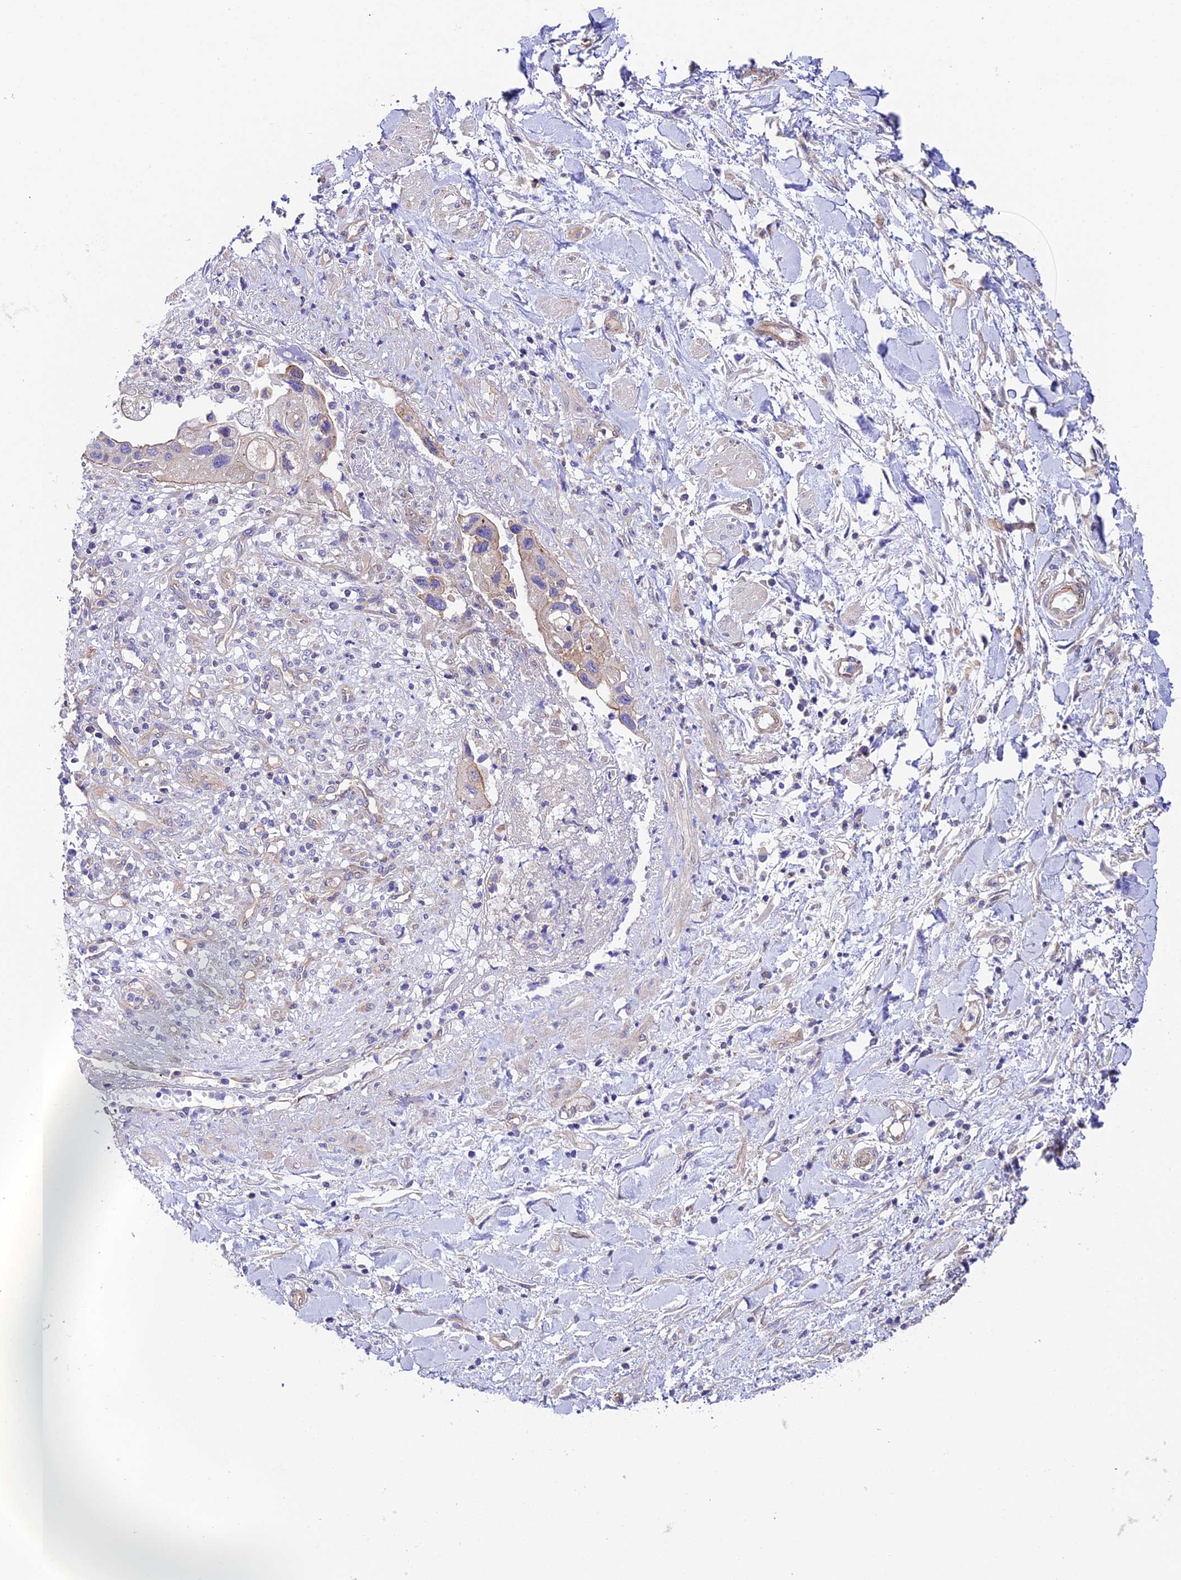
{"staining": {"intensity": "weak", "quantity": "<25%", "location": "cytoplasmic/membranous"}, "tissue": "pancreatic cancer", "cell_type": "Tumor cells", "image_type": "cancer", "snomed": [{"axis": "morphology", "description": "Adenocarcinoma, NOS"}, {"axis": "topography", "description": "Pancreas"}], "caption": "Immunohistochemistry of human pancreatic adenocarcinoma displays no positivity in tumor cells.", "gene": "QRFP", "patient": {"sex": "female", "age": 50}}